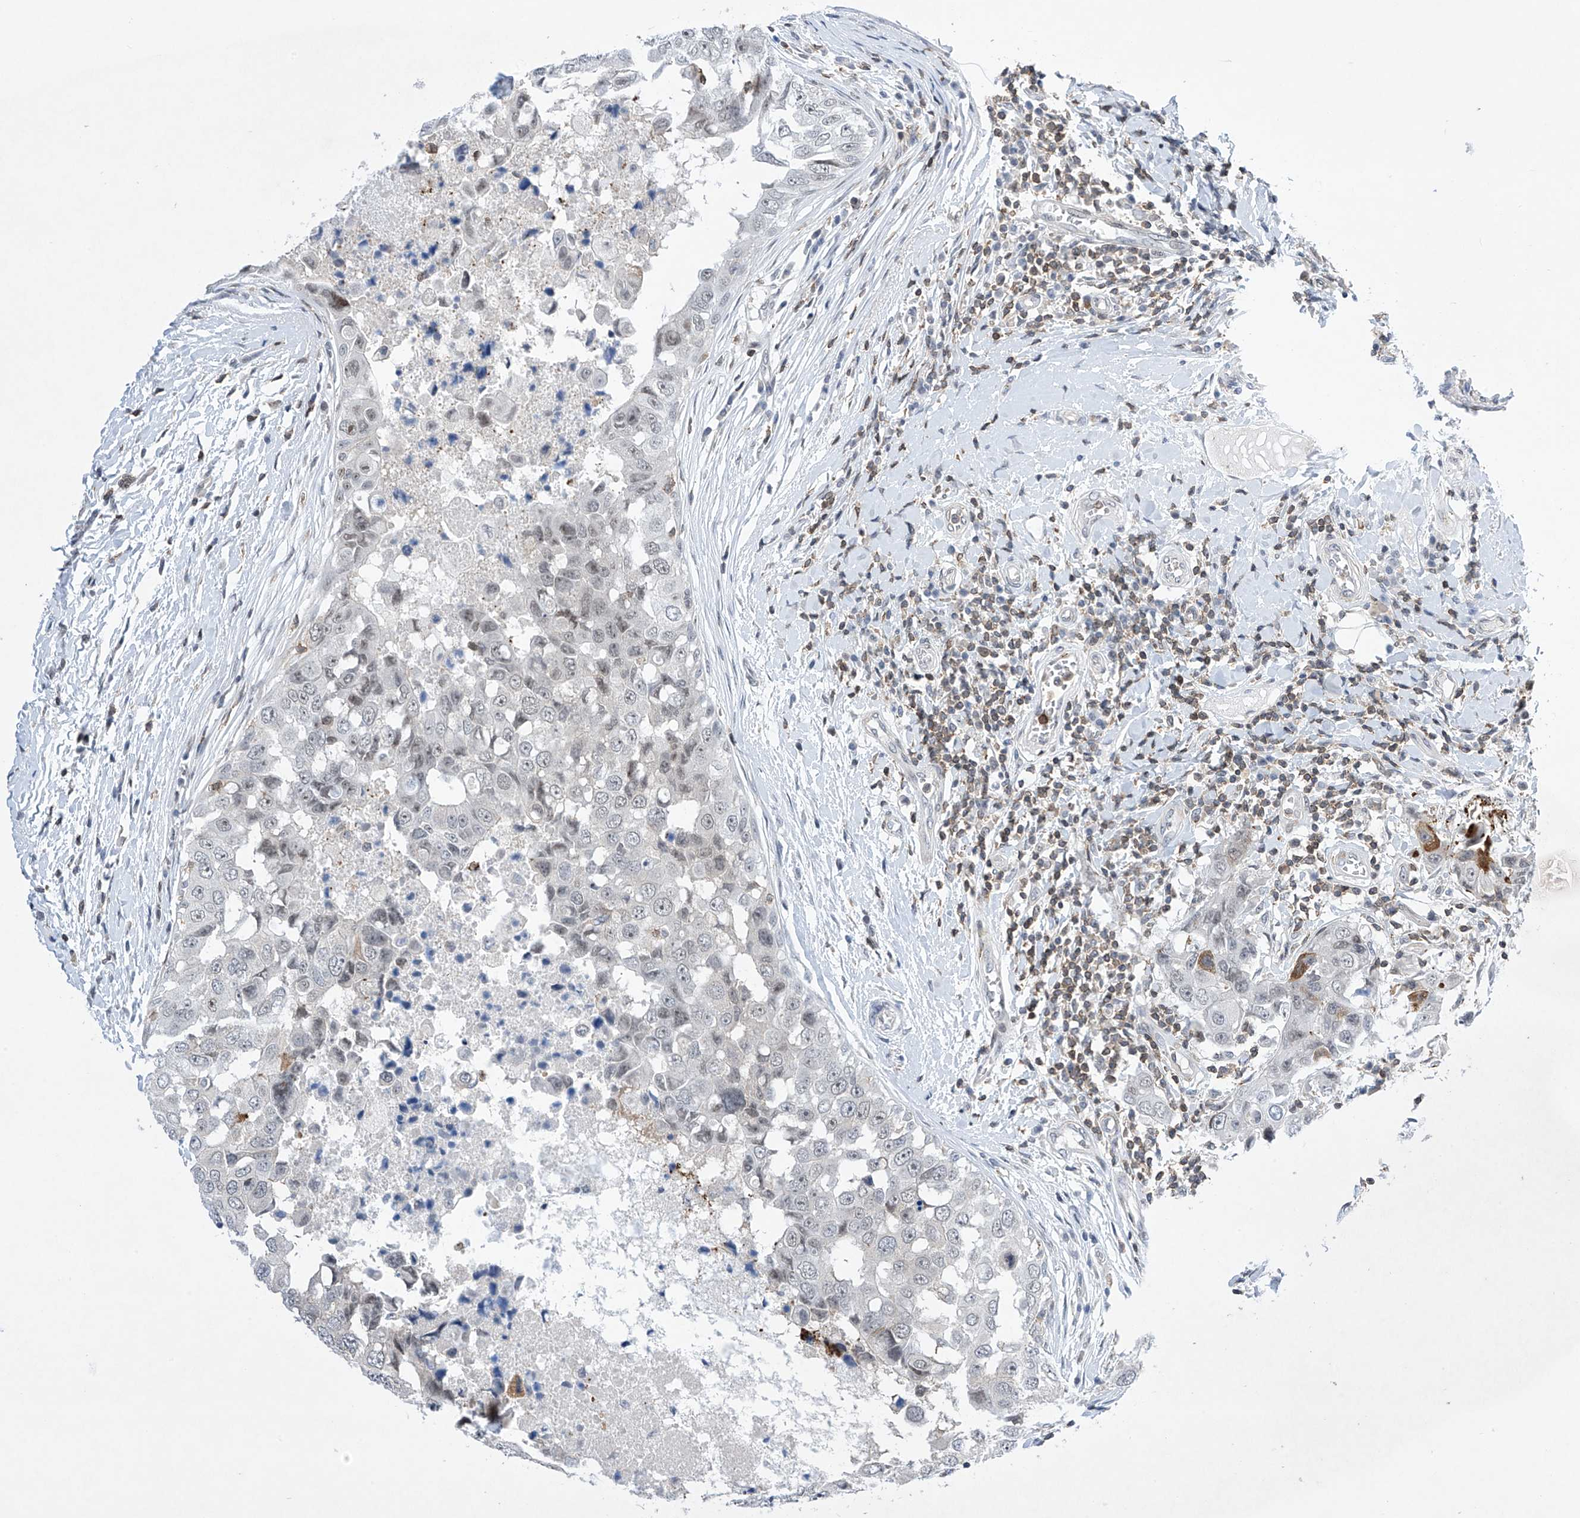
{"staining": {"intensity": "moderate", "quantity": "<25%", "location": "cytoplasmic/membranous,nuclear"}, "tissue": "breast cancer", "cell_type": "Tumor cells", "image_type": "cancer", "snomed": [{"axis": "morphology", "description": "Duct carcinoma"}, {"axis": "topography", "description": "Breast"}], "caption": "Immunohistochemical staining of breast intraductal carcinoma shows low levels of moderate cytoplasmic/membranous and nuclear protein positivity in approximately <25% of tumor cells.", "gene": "MSL3", "patient": {"sex": "female", "age": 27}}